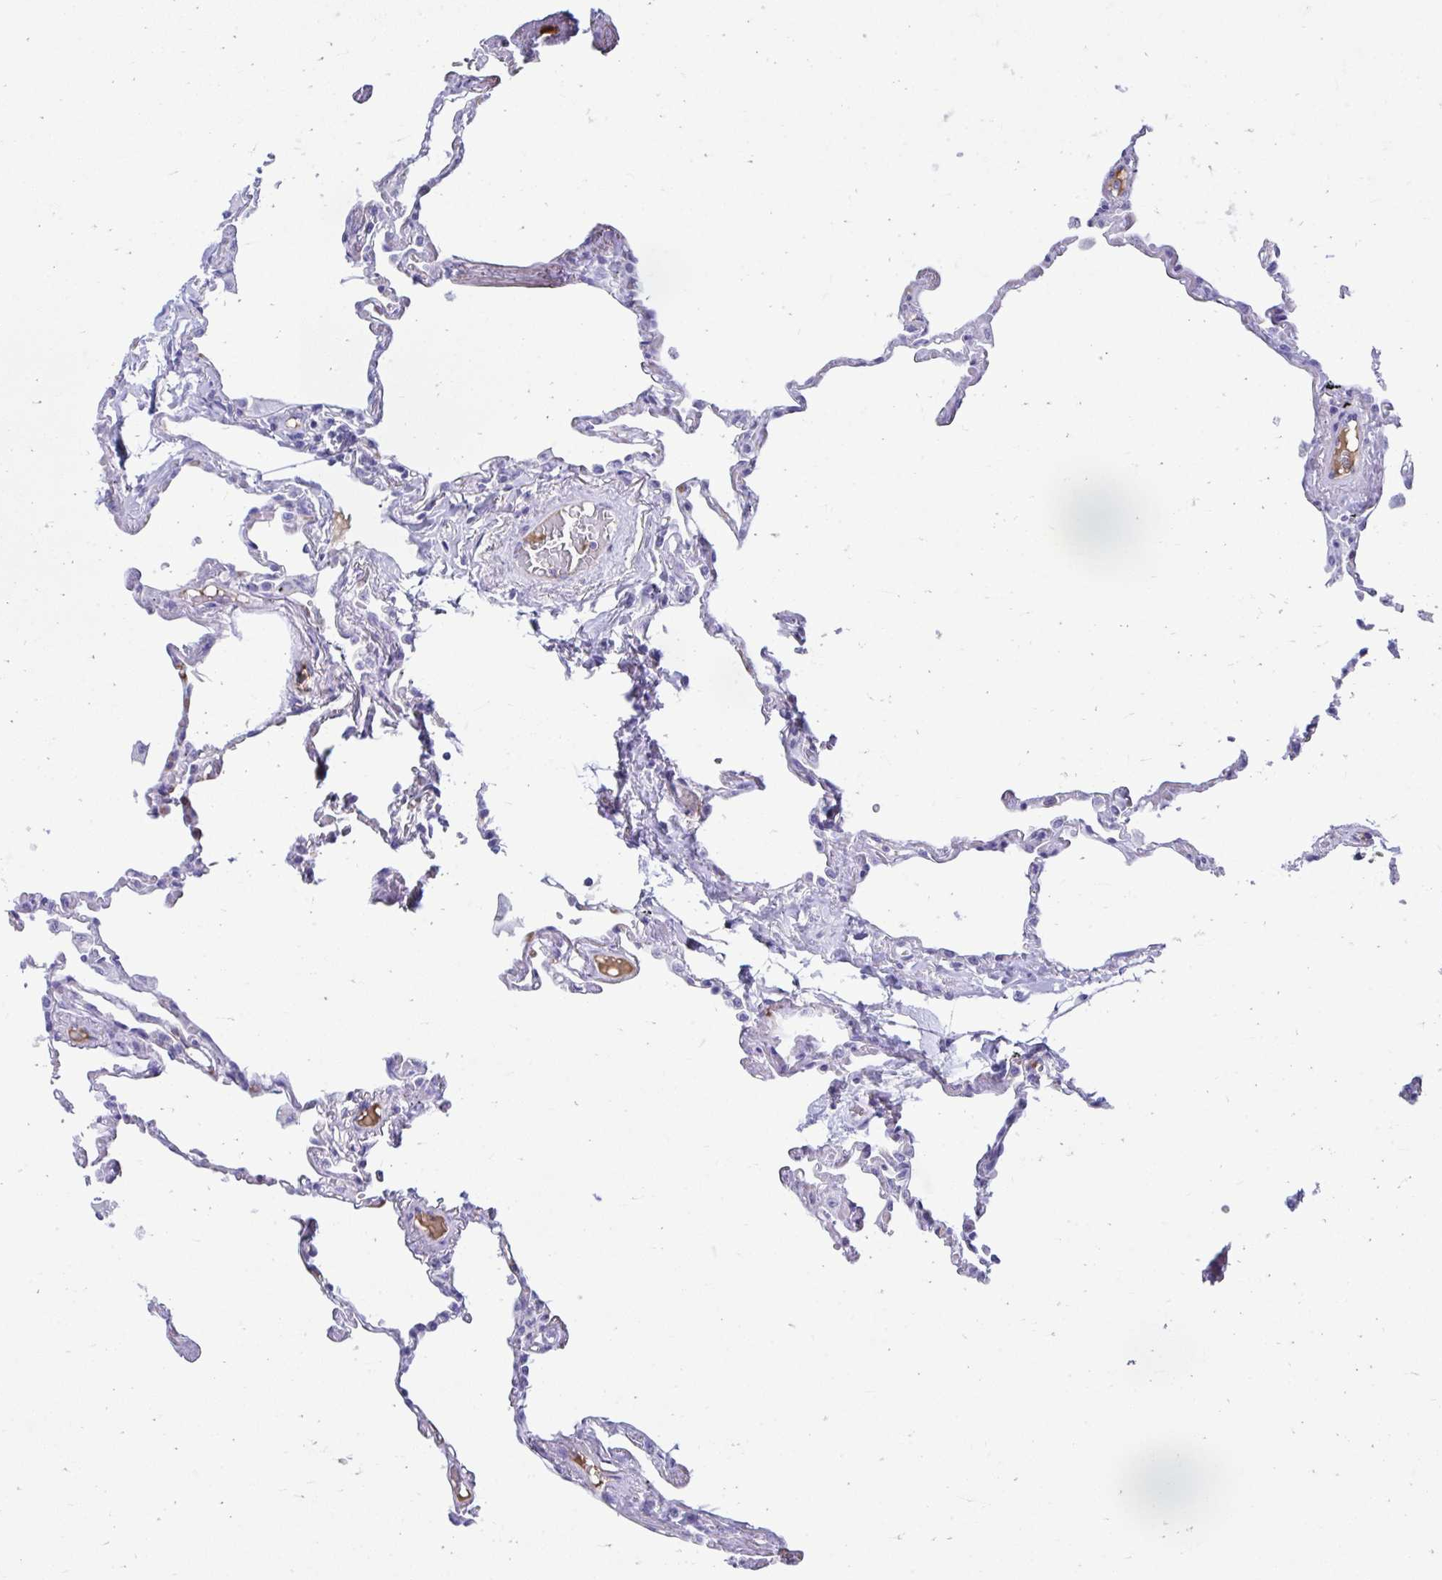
{"staining": {"intensity": "negative", "quantity": "none", "location": "none"}, "tissue": "lung", "cell_type": "Alveolar cells", "image_type": "normal", "snomed": [{"axis": "morphology", "description": "Normal tissue, NOS"}, {"axis": "topography", "description": "Lung"}], "caption": "Human lung stained for a protein using immunohistochemistry (IHC) shows no expression in alveolar cells.", "gene": "SMIM9", "patient": {"sex": "female", "age": 67}}